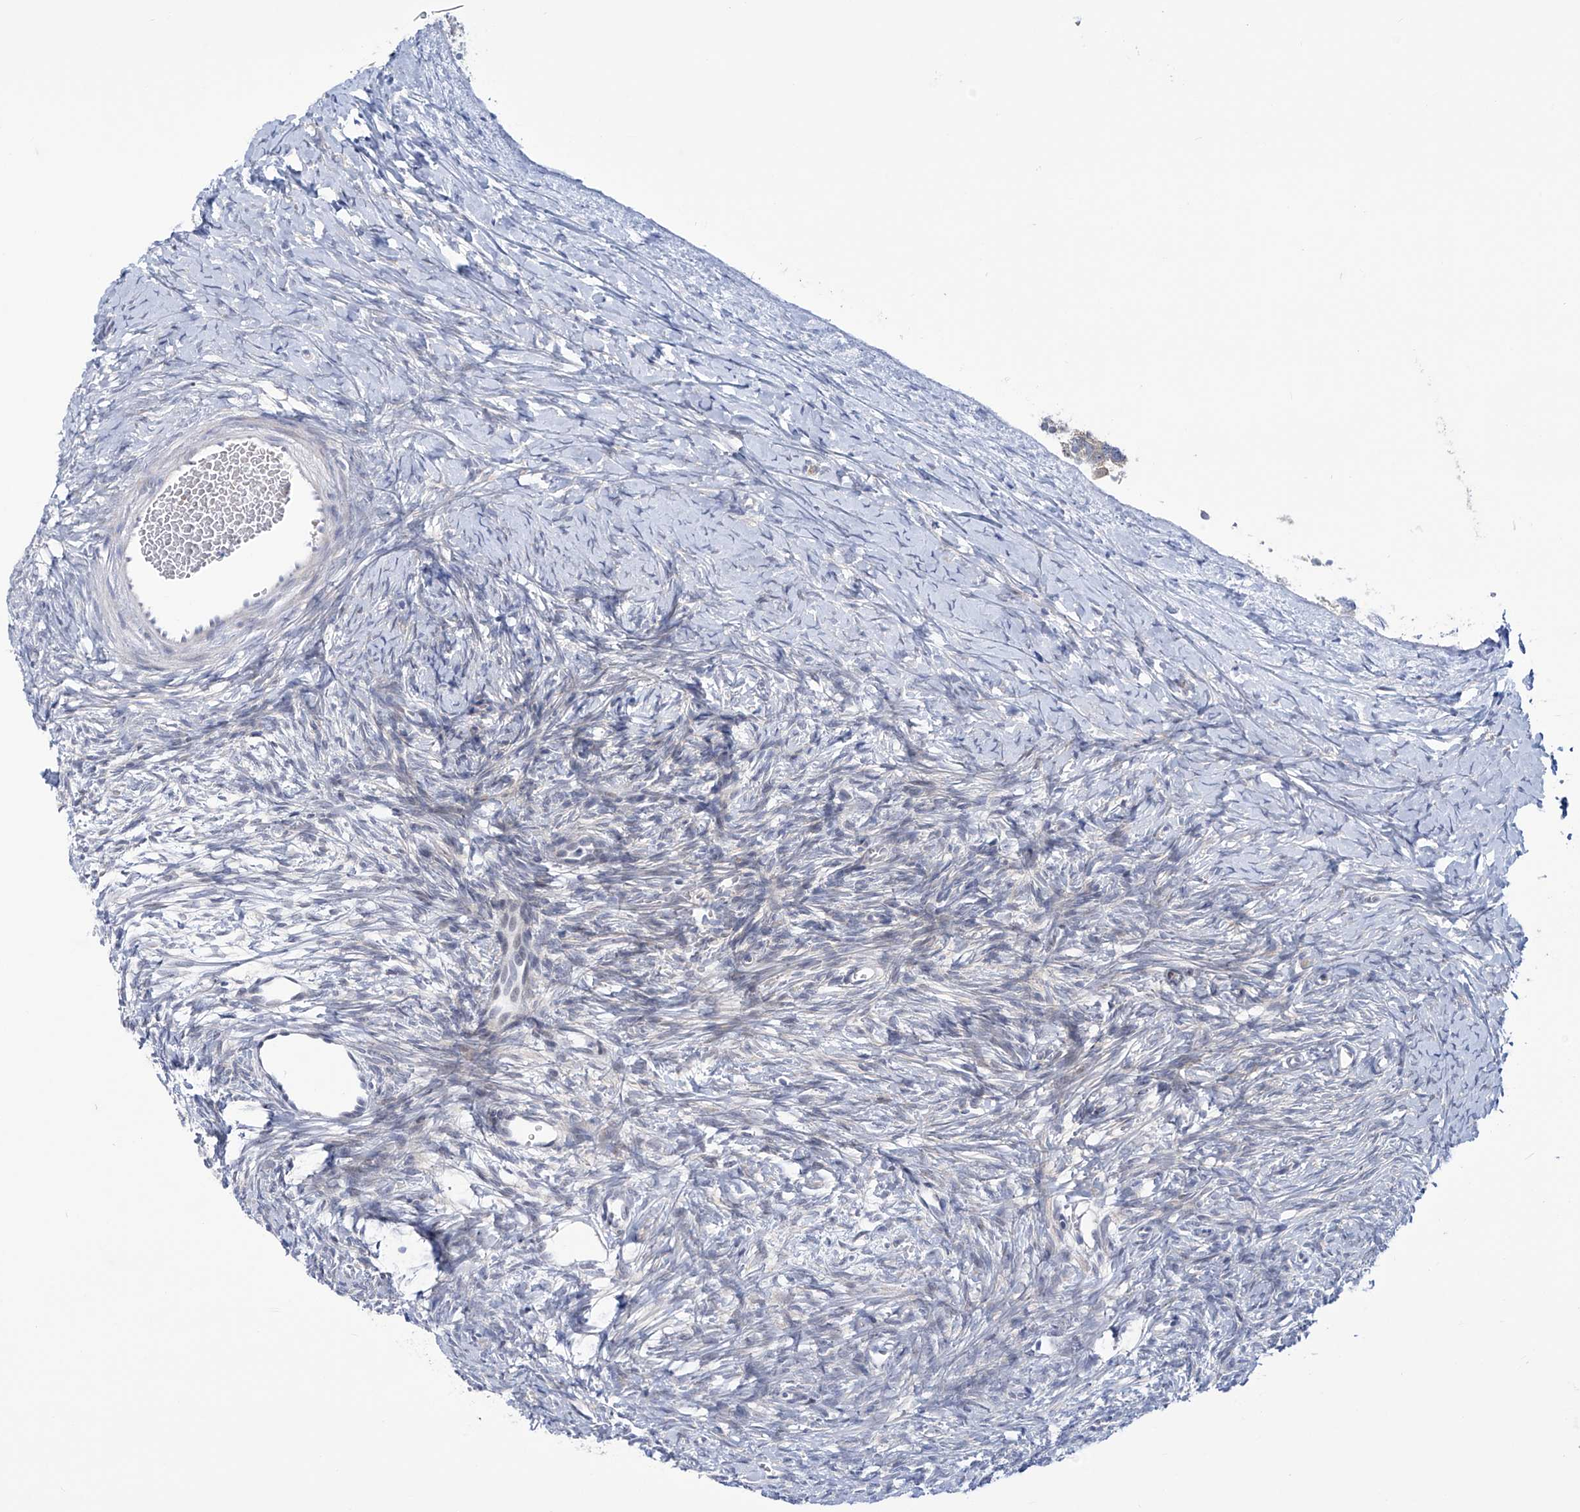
{"staining": {"intensity": "negative", "quantity": "none", "location": "none"}, "tissue": "ovary", "cell_type": "Ovarian stroma cells", "image_type": "normal", "snomed": [{"axis": "morphology", "description": "Normal tissue, NOS"}, {"axis": "morphology", "description": "Developmental malformation"}, {"axis": "topography", "description": "Ovary"}], "caption": "DAB (3,3'-diaminobenzidine) immunohistochemical staining of unremarkable ovary reveals no significant positivity in ovarian stroma cells.", "gene": "TRIM60", "patient": {"sex": "female", "age": 39}}